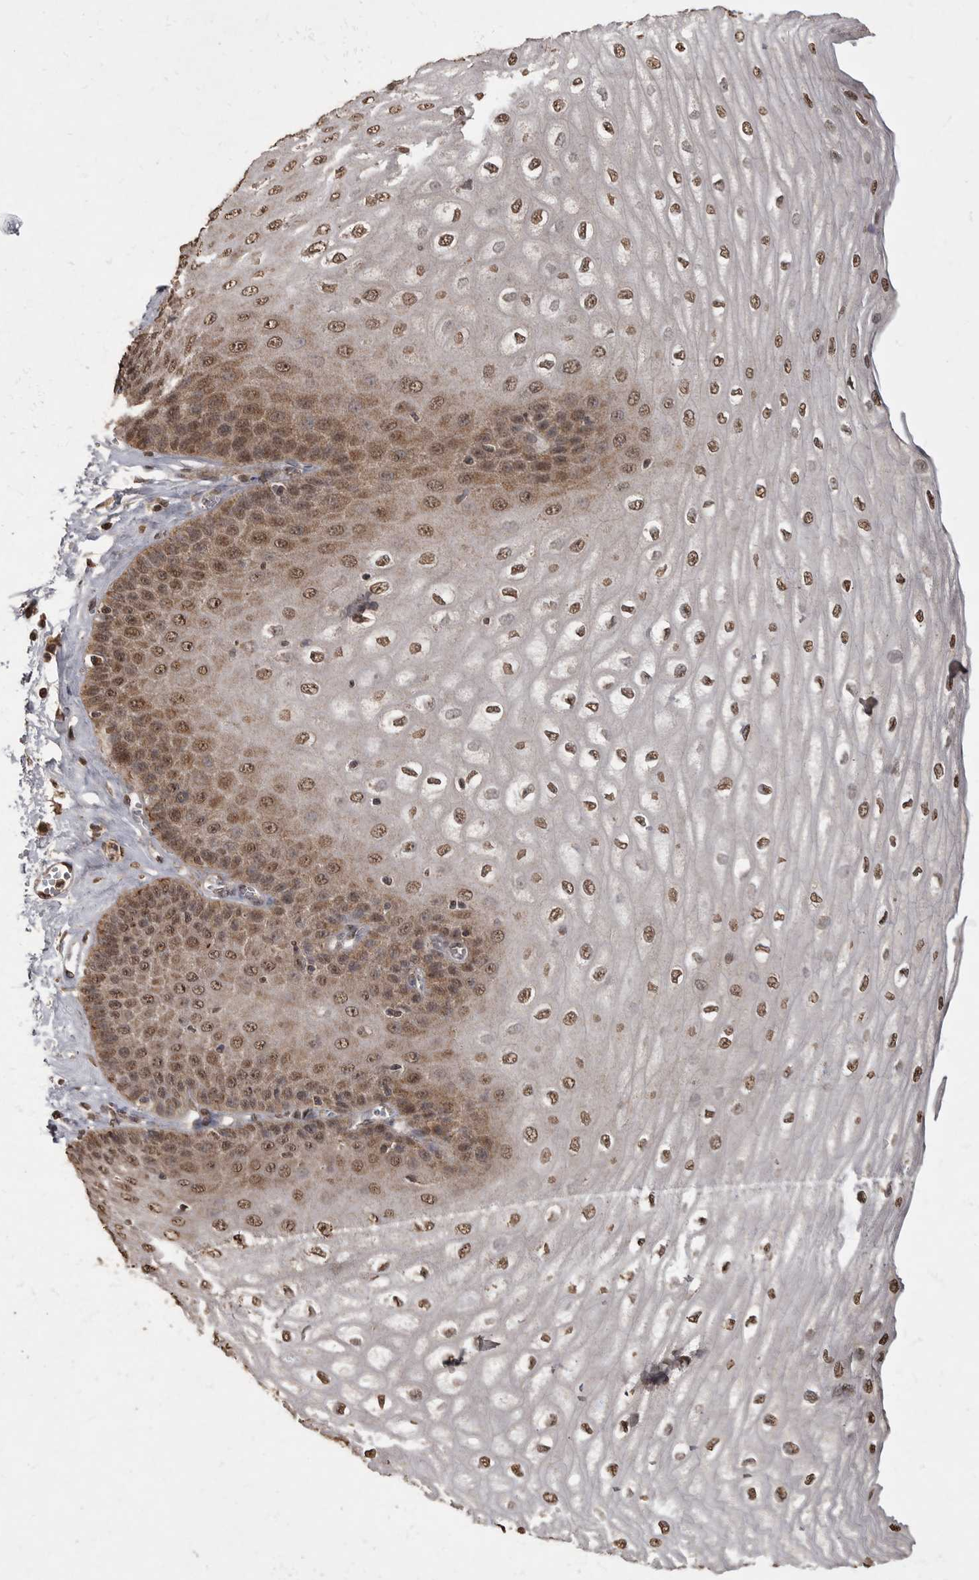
{"staining": {"intensity": "moderate", "quantity": ">75%", "location": "cytoplasmic/membranous,nuclear"}, "tissue": "esophagus", "cell_type": "Squamous epithelial cells", "image_type": "normal", "snomed": [{"axis": "morphology", "description": "Normal tissue, NOS"}, {"axis": "topography", "description": "Esophagus"}], "caption": "Immunohistochemistry (DAB (3,3'-diaminobenzidine)) staining of unremarkable esophagus displays moderate cytoplasmic/membranous,nuclear protein positivity in about >75% of squamous epithelial cells. Using DAB (brown) and hematoxylin (blue) stains, captured at high magnification using brightfield microscopy.", "gene": "MAFG", "patient": {"sex": "male", "age": 60}}